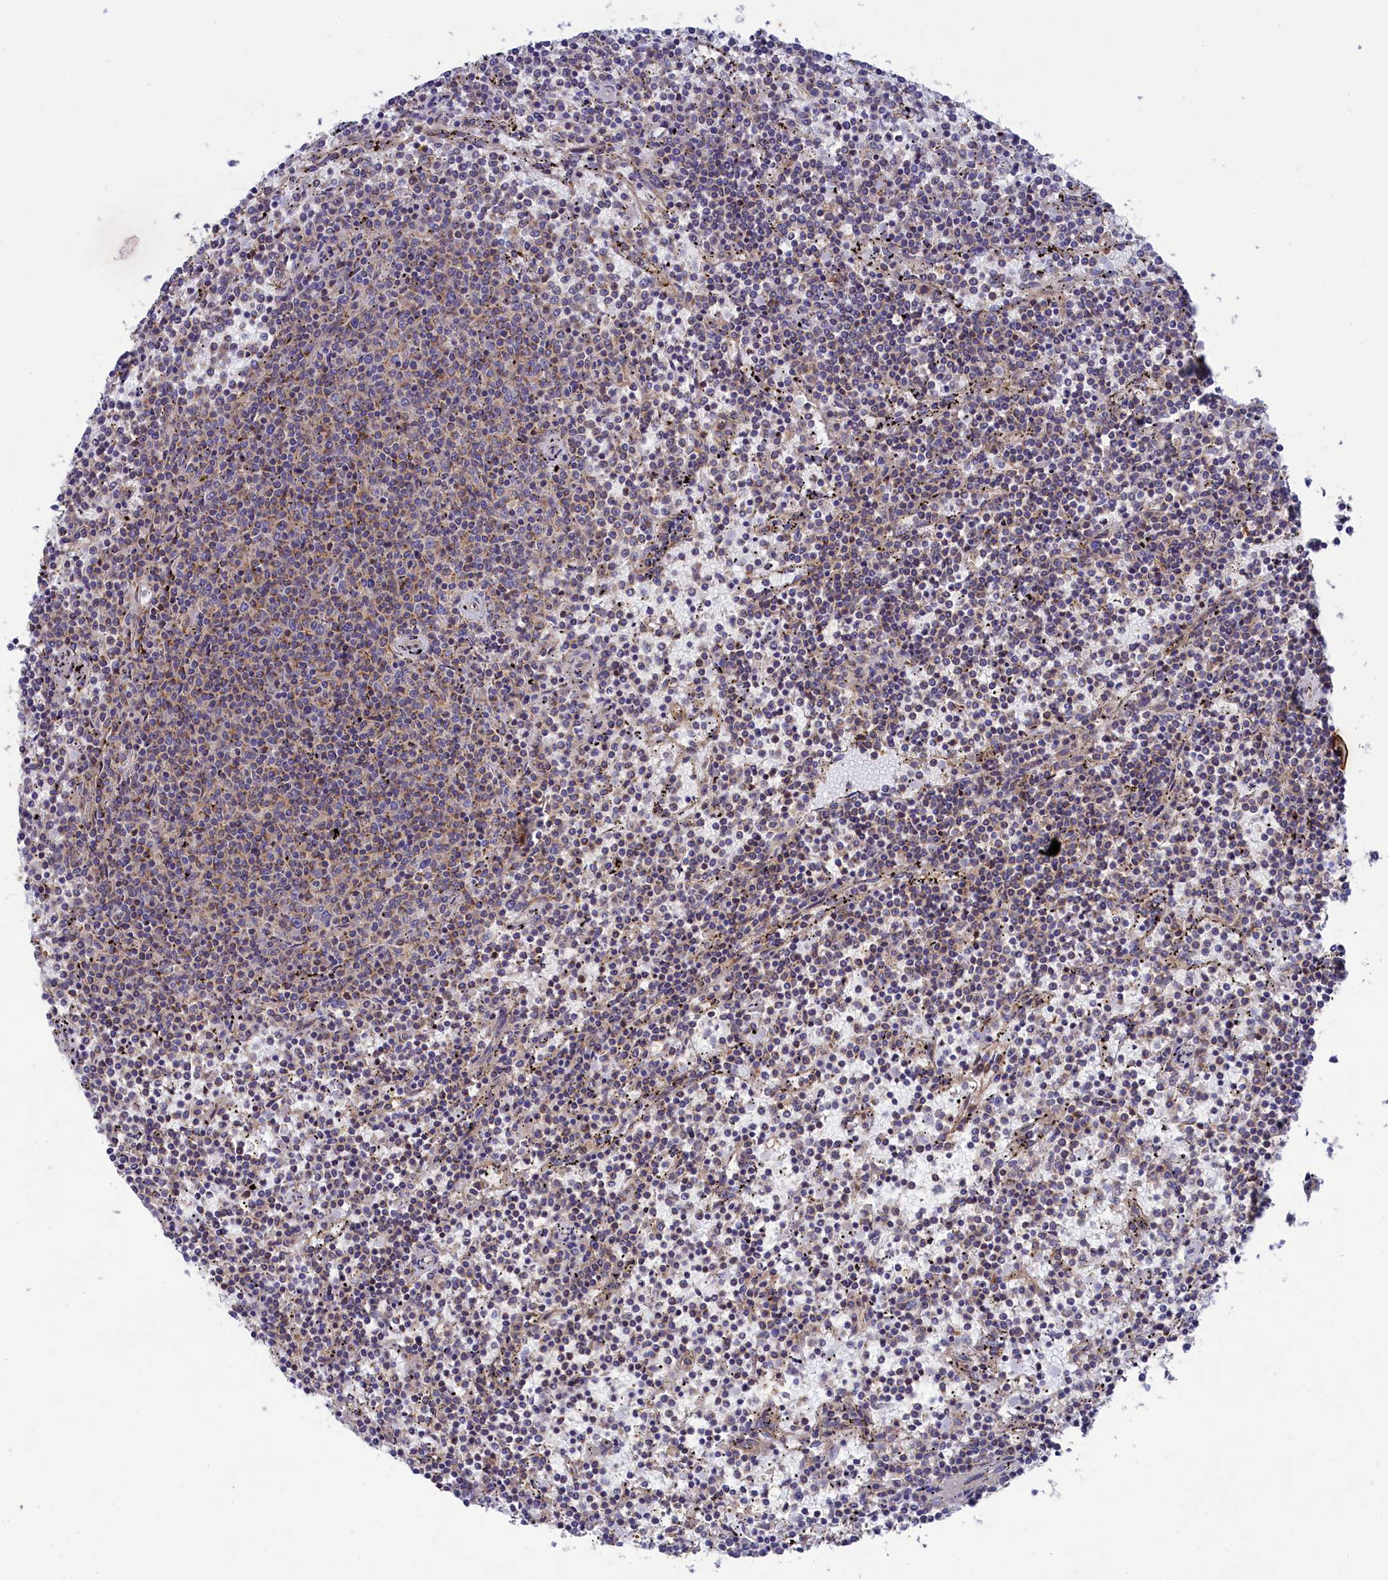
{"staining": {"intensity": "negative", "quantity": "none", "location": "none"}, "tissue": "lymphoma", "cell_type": "Tumor cells", "image_type": "cancer", "snomed": [{"axis": "morphology", "description": "Malignant lymphoma, non-Hodgkin's type, Low grade"}, {"axis": "topography", "description": "Spleen"}], "caption": "Tumor cells show no significant expression in low-grade malignant lymphoma, non-Hodgkin's type.", "gene": "SCAMP4", "patient": {"sex": "female", "age": 50}}